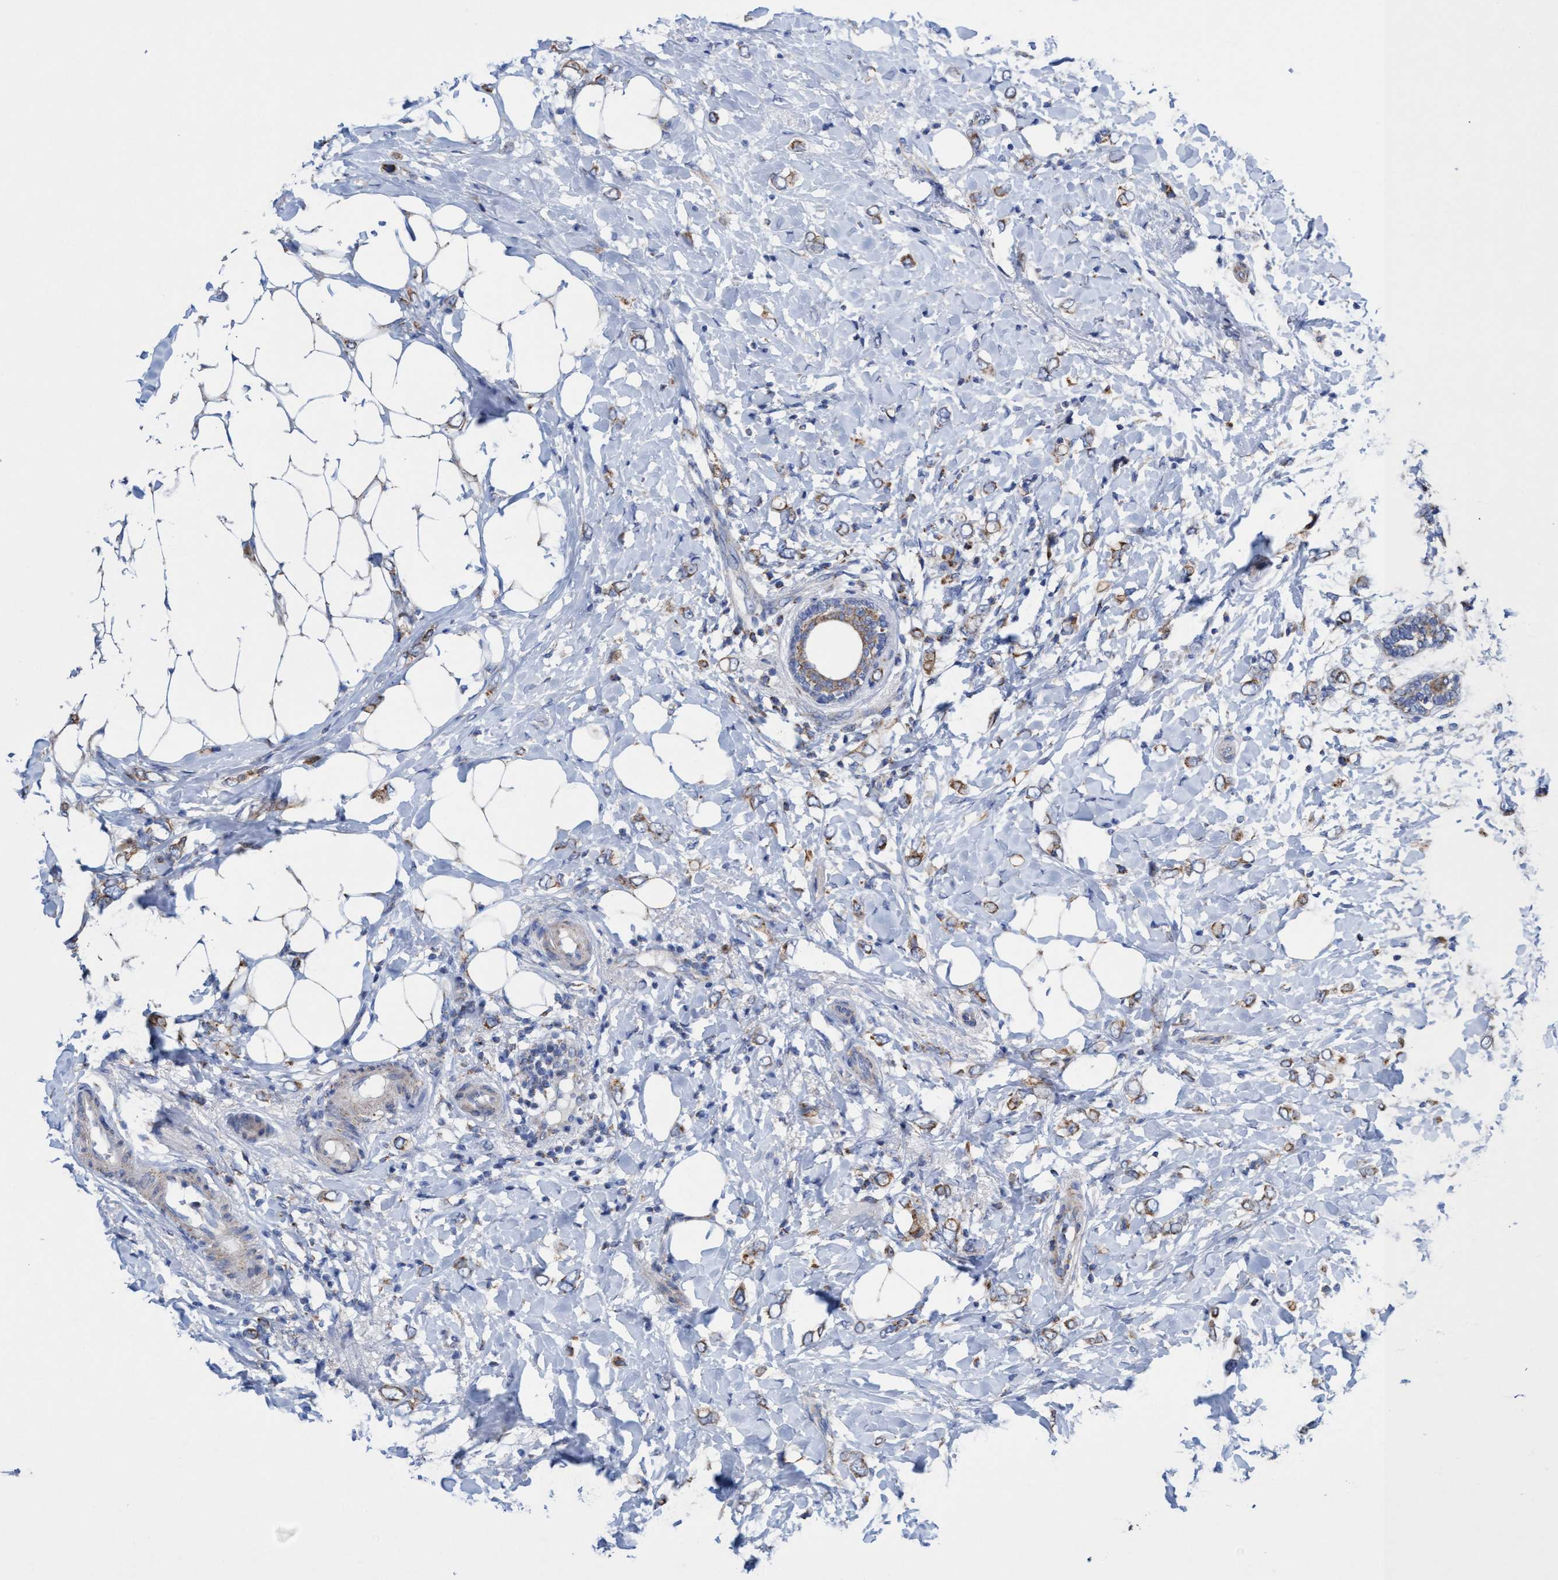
{"staining": {"intensity": "moderate", "quantity": ">75%", "location": "cytoplasmic/membranous"}, "tissue": "breast cancer", "cell_type": "Tumor cells", "image_type": "cancer", "snomed": [{"axis": "morphology", "description": "Normal tissue, NOS"}, {"axis": "morphology", "description": "Lobular carcinoma"}, {"axis": "topography", "description": "Breast"}], "caption": "IHC histopathology image of human breast cancer (lobular carcinoma) stained for a protein (brown), which exhibits medium levels of moderate cytoplasmic/membranous positivity in approximately >75% of tumor cells.", "gene": "ZNF750", "patient": {"sex": "female", "age": 47}}